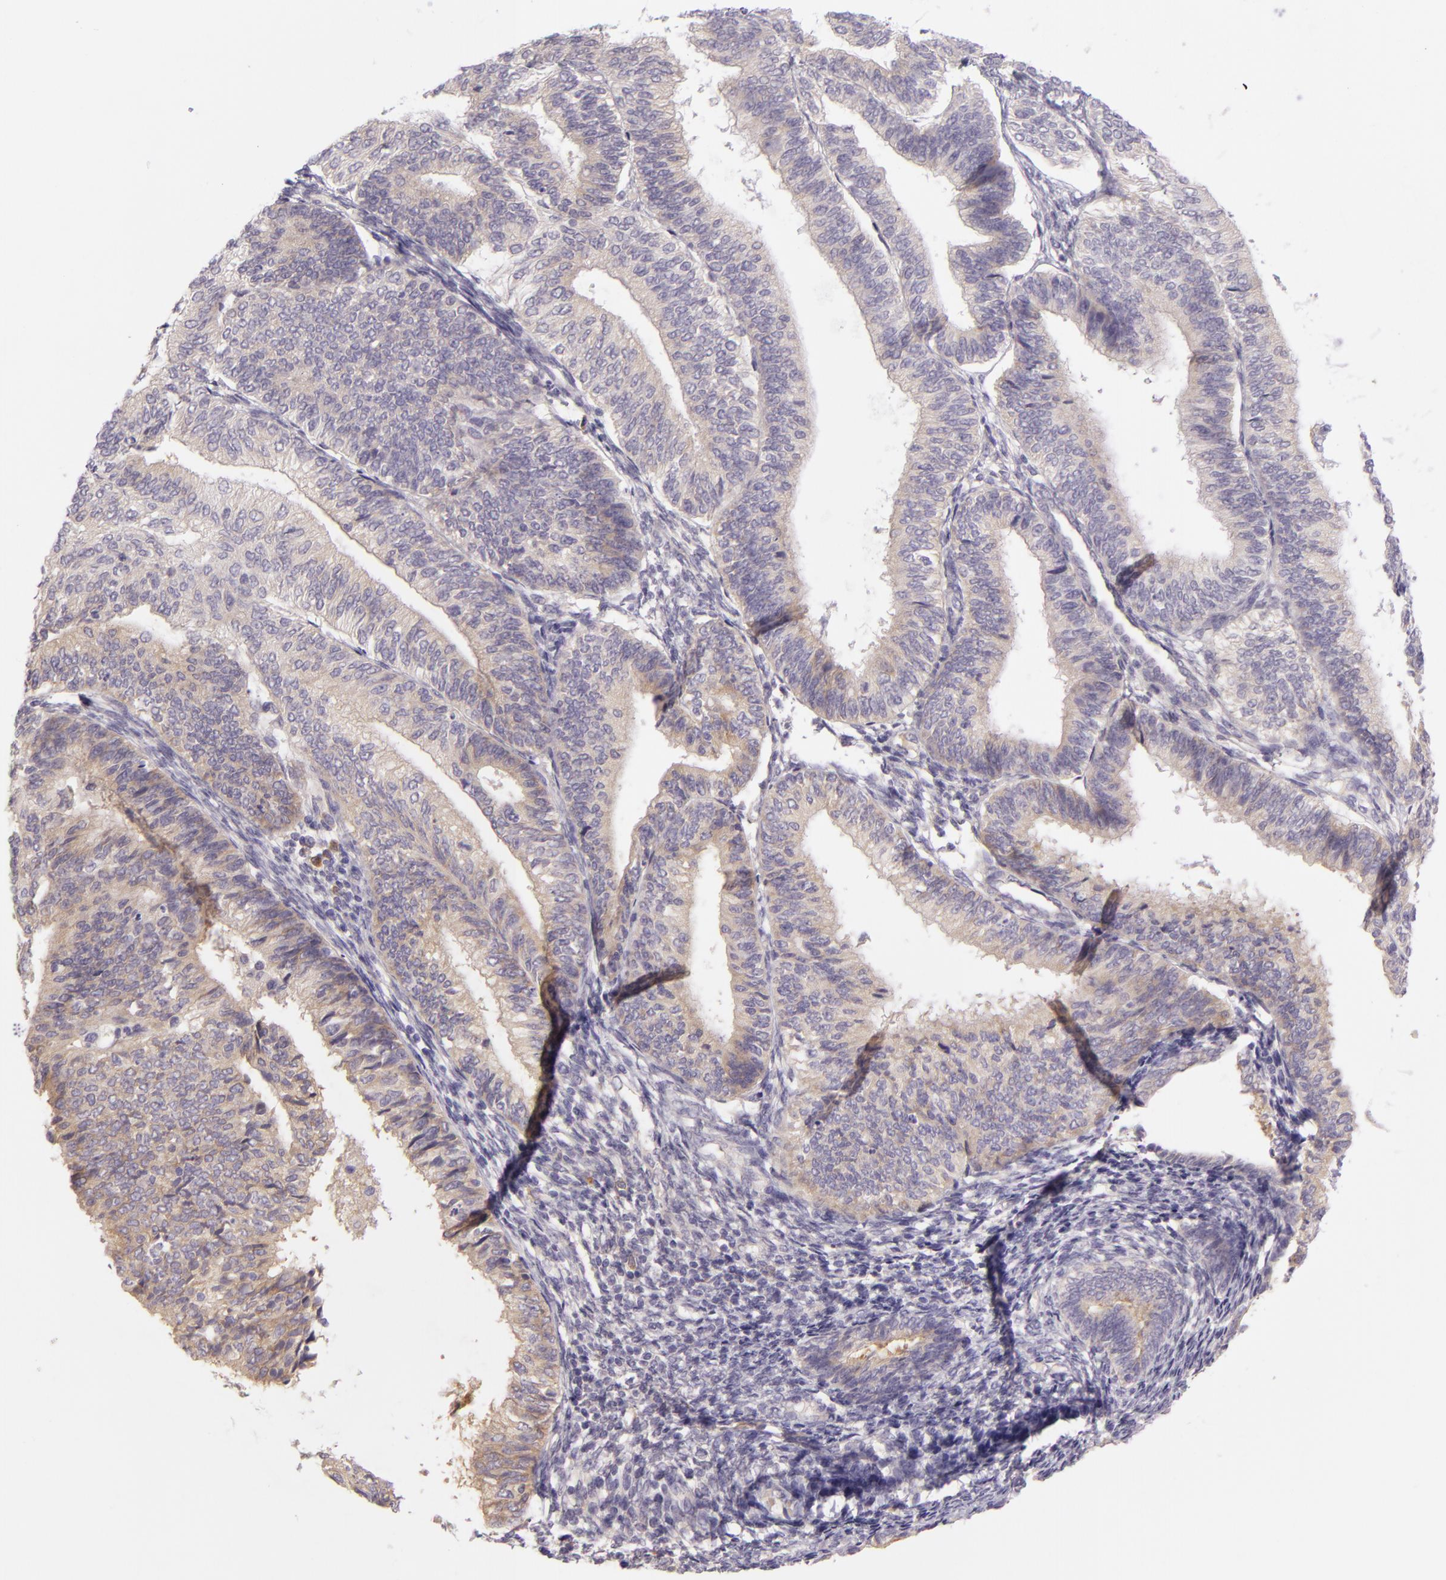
{"staining": {"intensity": "weak", "quantity": "25%-75%", "location": "cytoplasmic/membranous"}, "tissue": "endometrial cancer", "cell_type": "Tumor cells", "image_type": "cancer", "snomed": [{"axis": "morphology", "description": "Adenocarcinoma, NOS"}, {"axis": "topography", "description": "Endometrium"}], "caption": "The micrograph shows a brown stain indicating the presence of a protein in the cytoplasmic/membranous of tumor cells in adenocarcinoma (endometrial).", "gene": "ZC3H7B", "patient": {"sex": "female", "age": 55}}